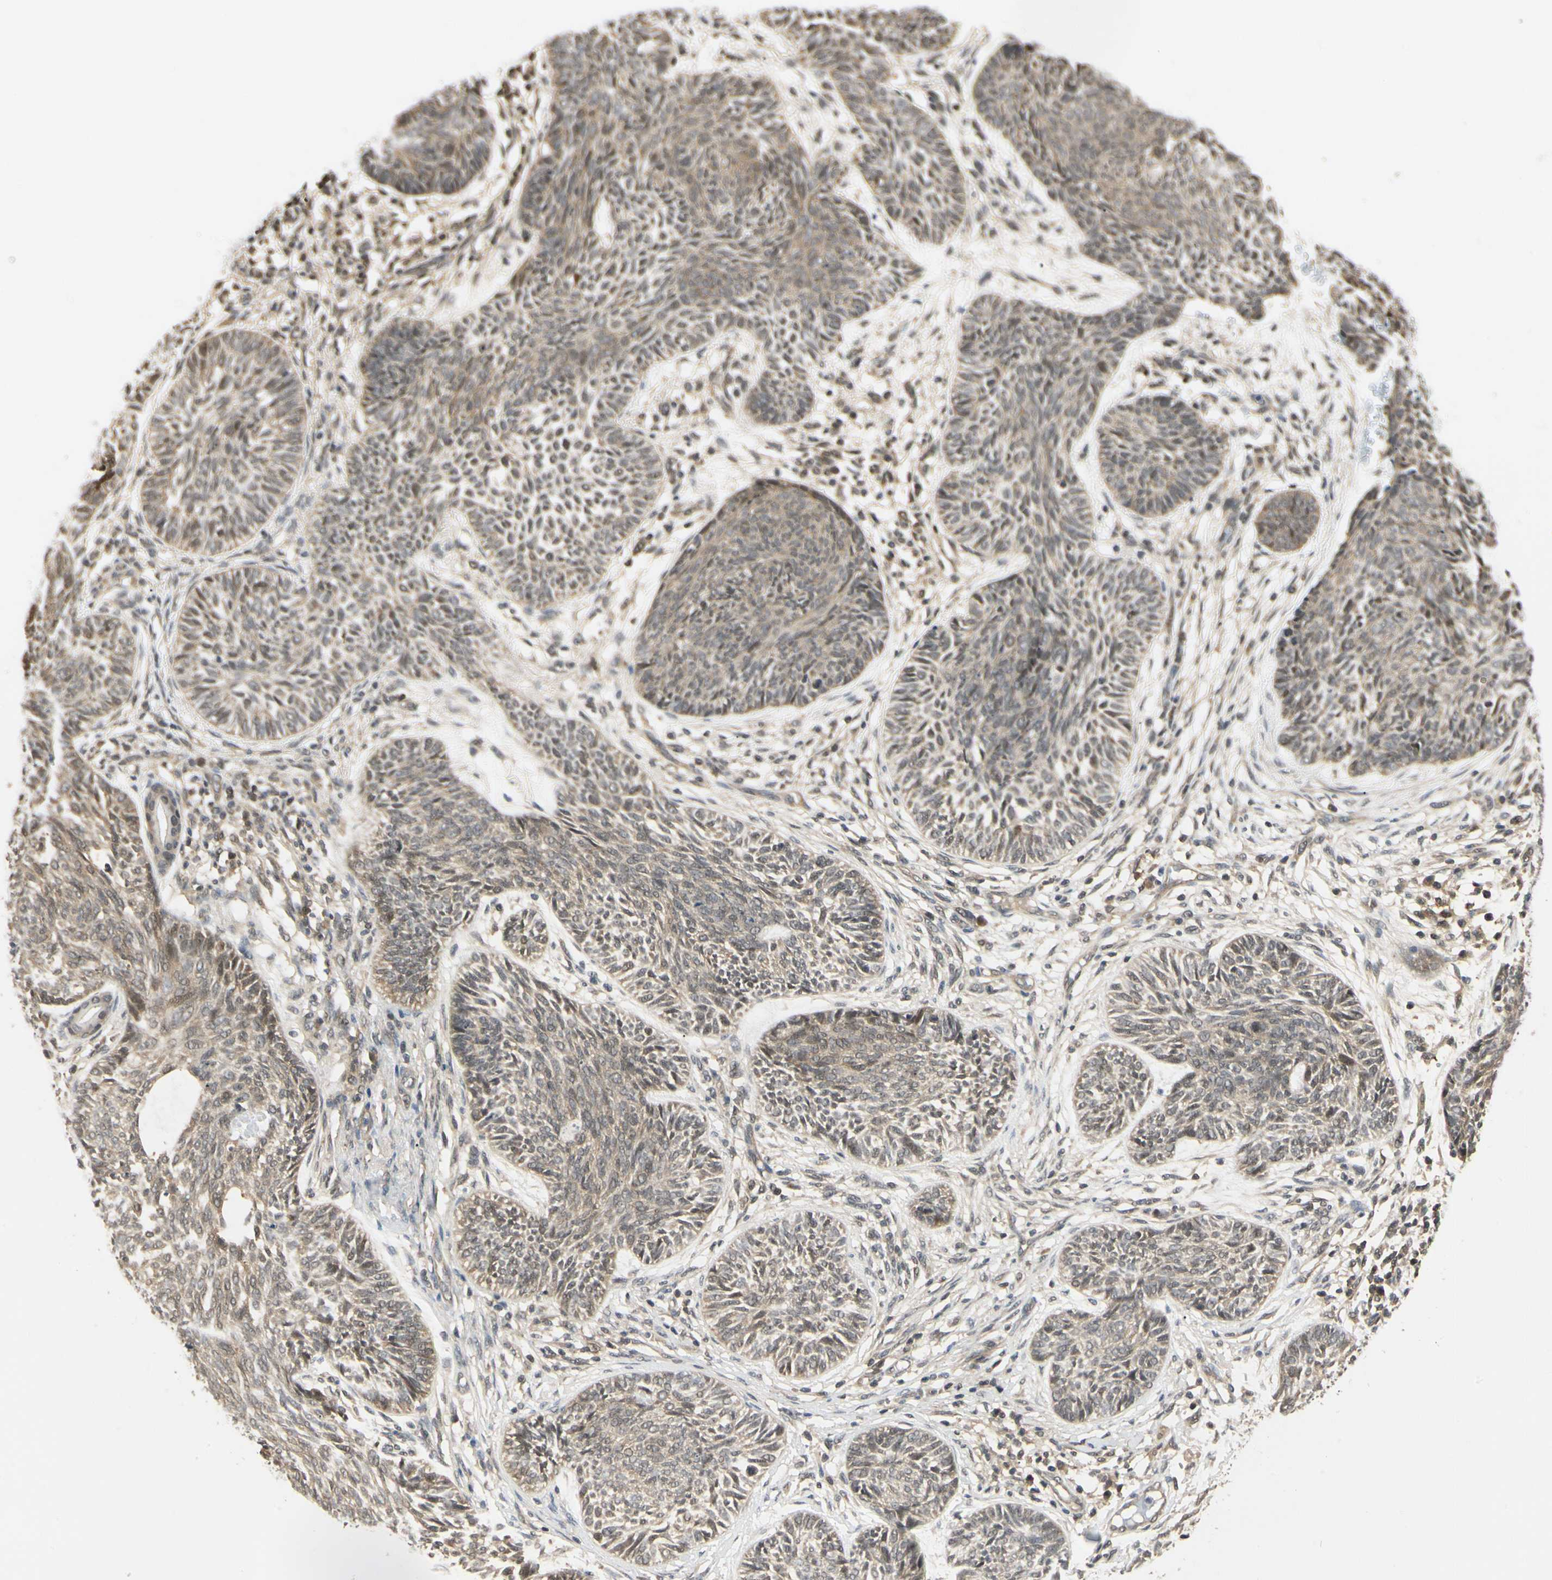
{"staining": {"intensity": "weak", "quantity": "25%-75%", "location": "cytoplasmic/membranous,nuclear"}, "tissue": "skin cancer", "cell_type": "Tumor cells", "image_type": "cancer", "snomed": [{"axis": "morphology", "description": "Papilloma, NOS"}, {"axis": "morphology", "description": "Basal cell carcinoma"}, {"axis": "topography", "description": "Skin"}], "caption": "Brown immunohistochemical staining in human papilloma (skin) shows weak cytoplasmic/membranous and nuclear positivity in about 25%-75% of tumor cells.", "gene": "UBE2Z", "patient": {"sex": "male", "age": 87}}